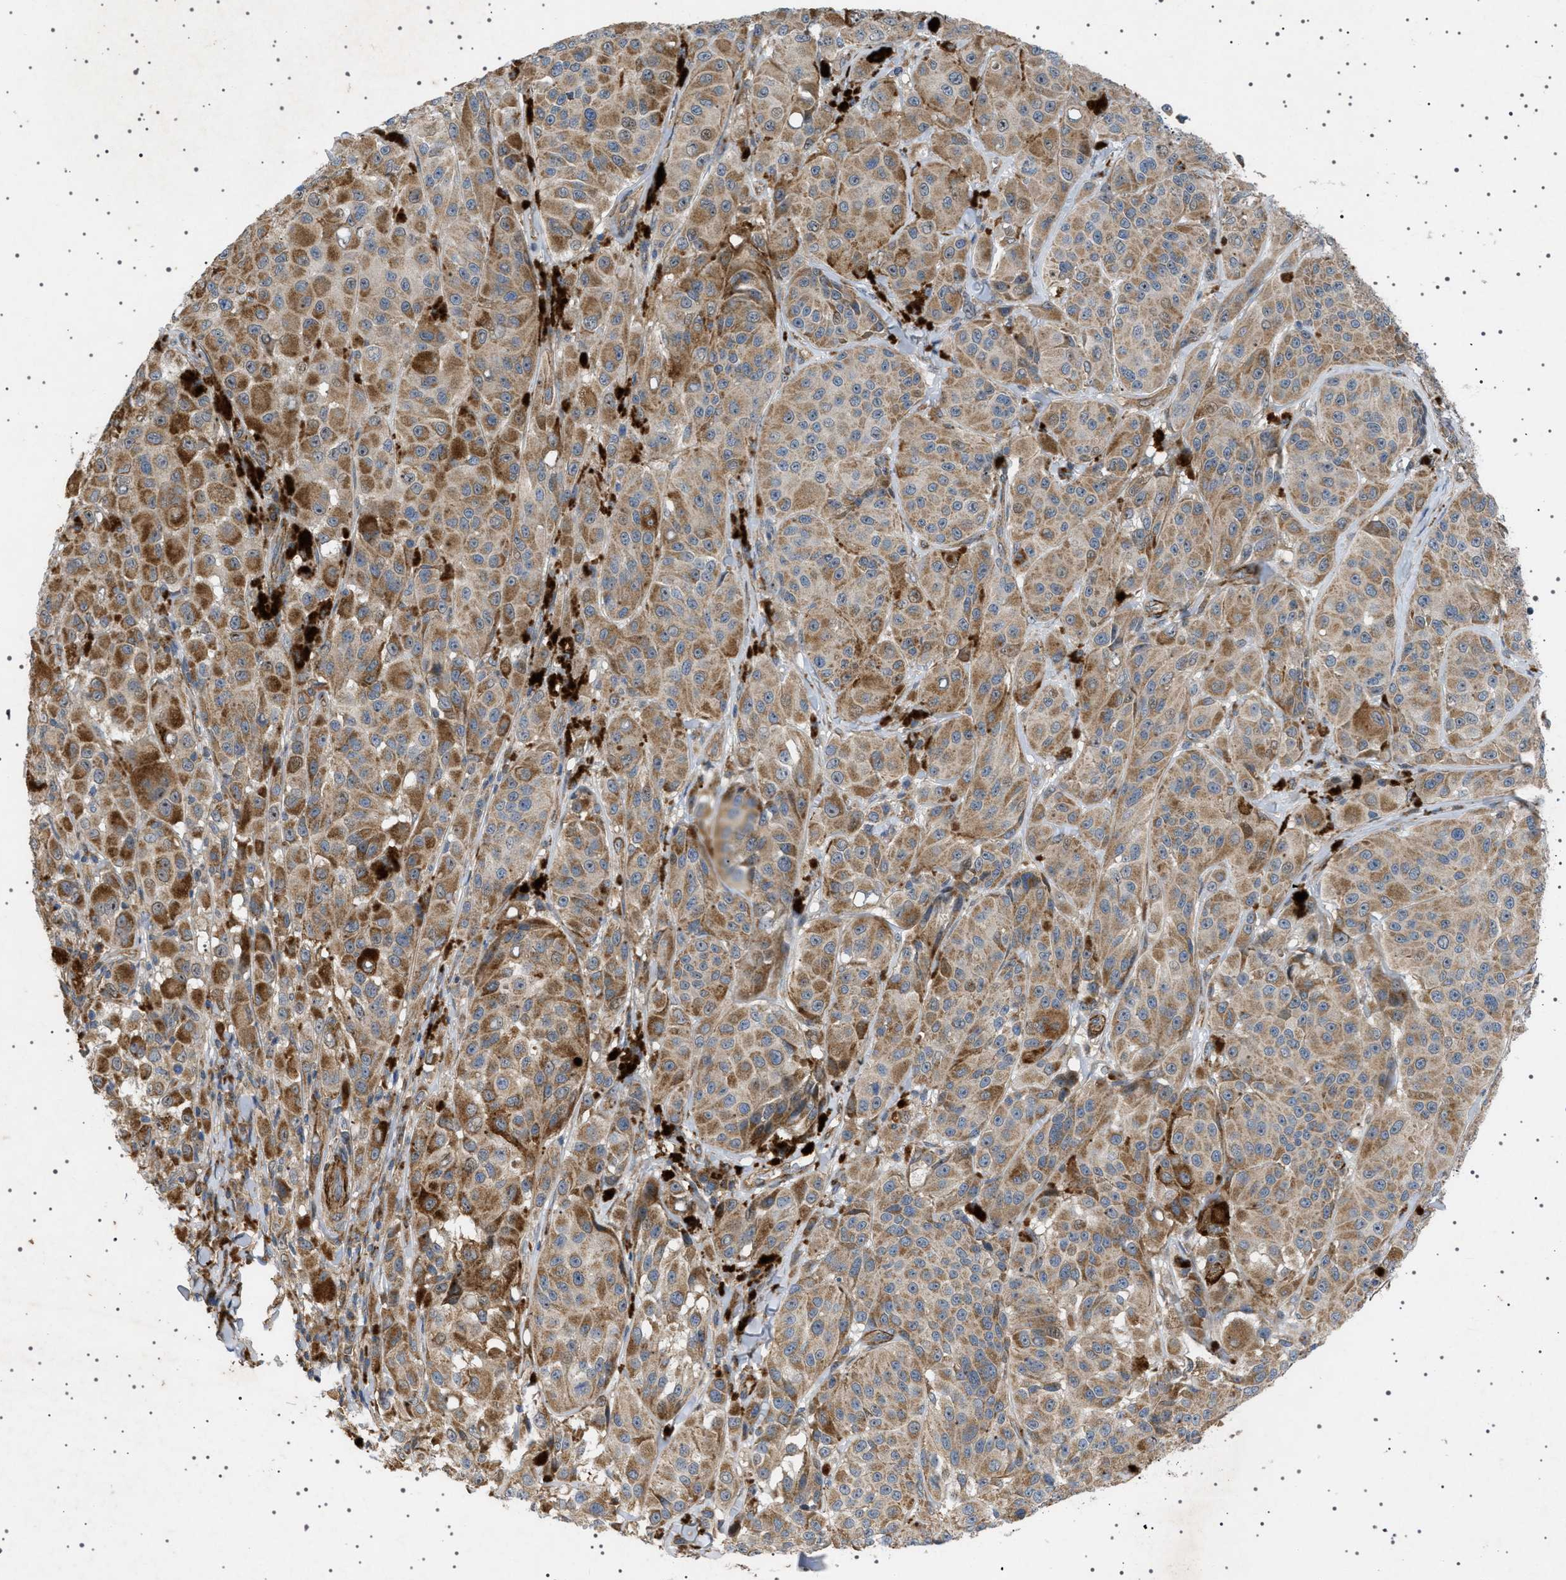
{"staining": {"intensity": "moderate", "quantity": ">75%", "location": "cytoplasmic/membranous"}, "tissue": "melanoma", "cell_type": "Tumor cells", "image_type": "cancer", "snomed": [{"axis": "morphology", "description": "Malignant melanoma, NOS"}, {"axis": "topography", "description": "Skin"}], "caption": "Malignant melanoma stained for a protein shows moderate cytoplasmic/membranous positivity in tumor cells.", "gene": "CCDC186", "patient": {"sex": "male", "age": 84}}